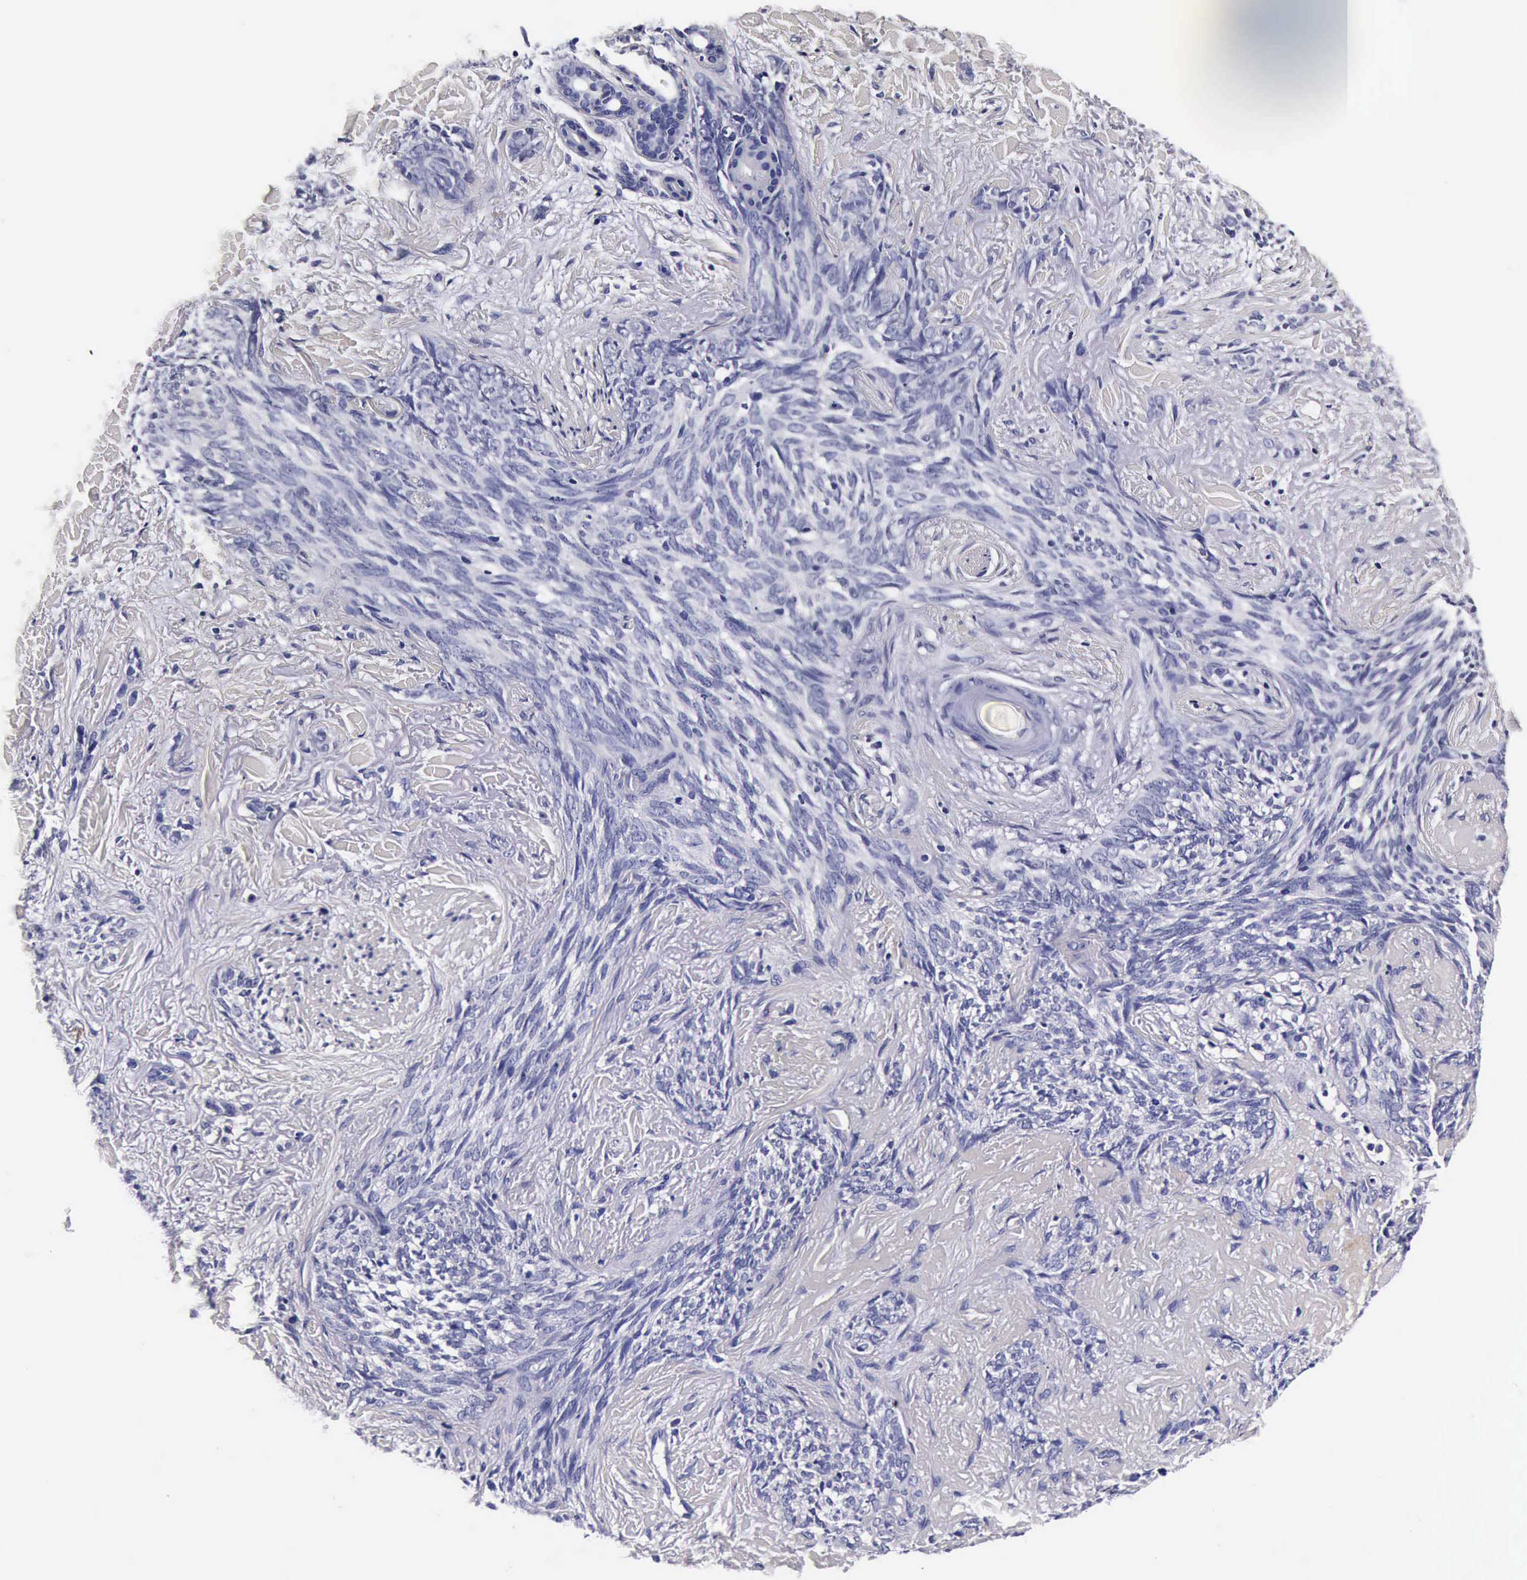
{"staining": {"intensity": "negative", "quantity": "none", "location": "none"}, "tissue": "skin cancer", "cell_type": "Tumor cells", "image_type": "cancer", "snomed": [{"axis": "morphology", "description": "Basal cell carcinoma"}, {"axis": "topography", "description": "Skin"}], "caption": "A histopathology image of skin cancer stained for a protein exhibits no brown staining in tumor cells.", "gene": "IAPP", "patient": {"sex": "female", "age": 81}}